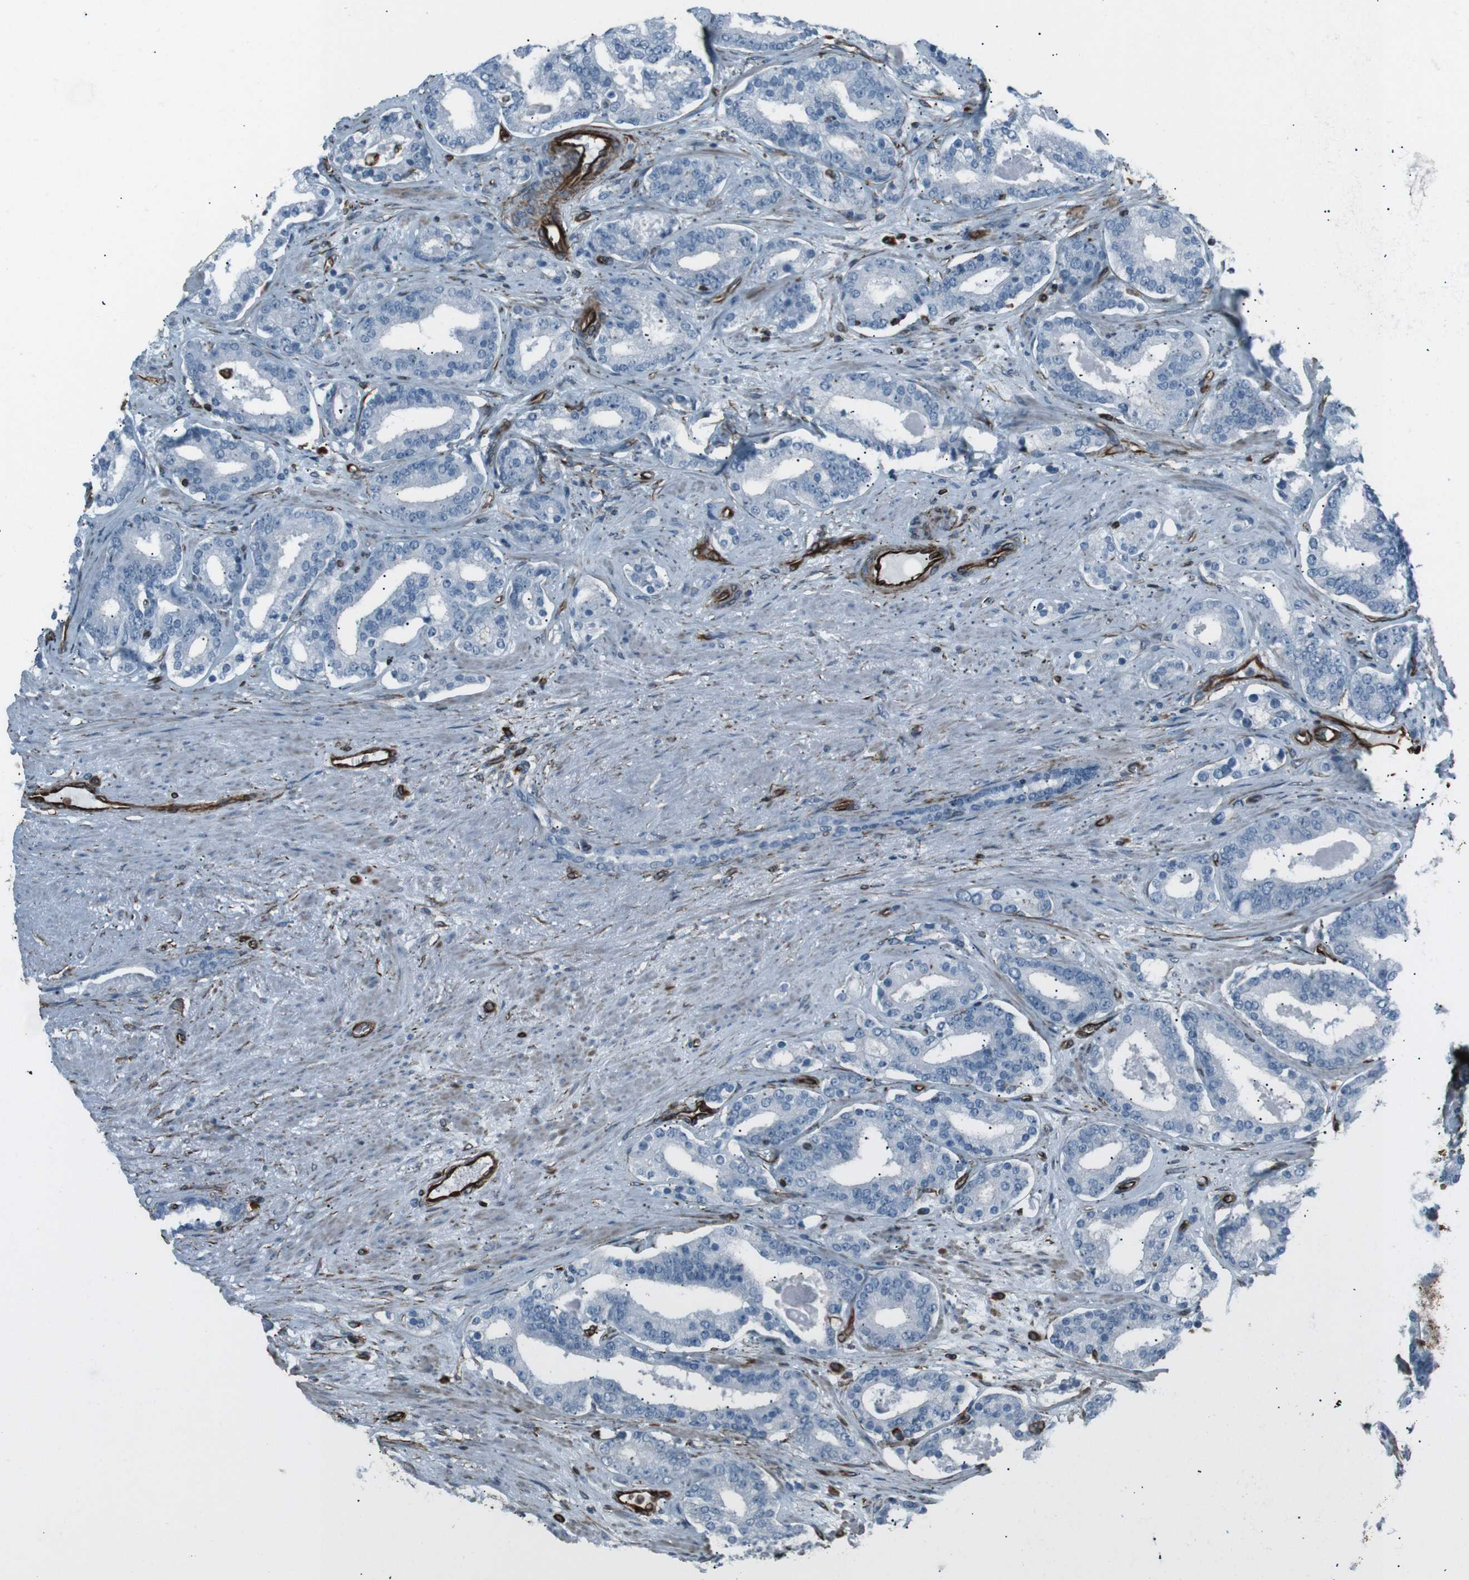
{"staining": {"intensity": "moderate", "quantity": "<25%", "location": "cytoplasmic/membranous"}, "tissue": "prostate cancer", "cell_type": "Tumor cells", "image_type": "cancer", "snomed": [{"axis": "morphology", "description": "Adenocarcinoma, Low grade"}, {"axis": "topography", "description": "Prostate"}], "caption": "This image reveals immunohistochemistry staining of human prostate cancer, with low moderate cytoplasmic/membranous expression in approximately <25% of tumor cells.", "gene": "ZDHHC6", "patient": {"sex": "male", "age": 63}}